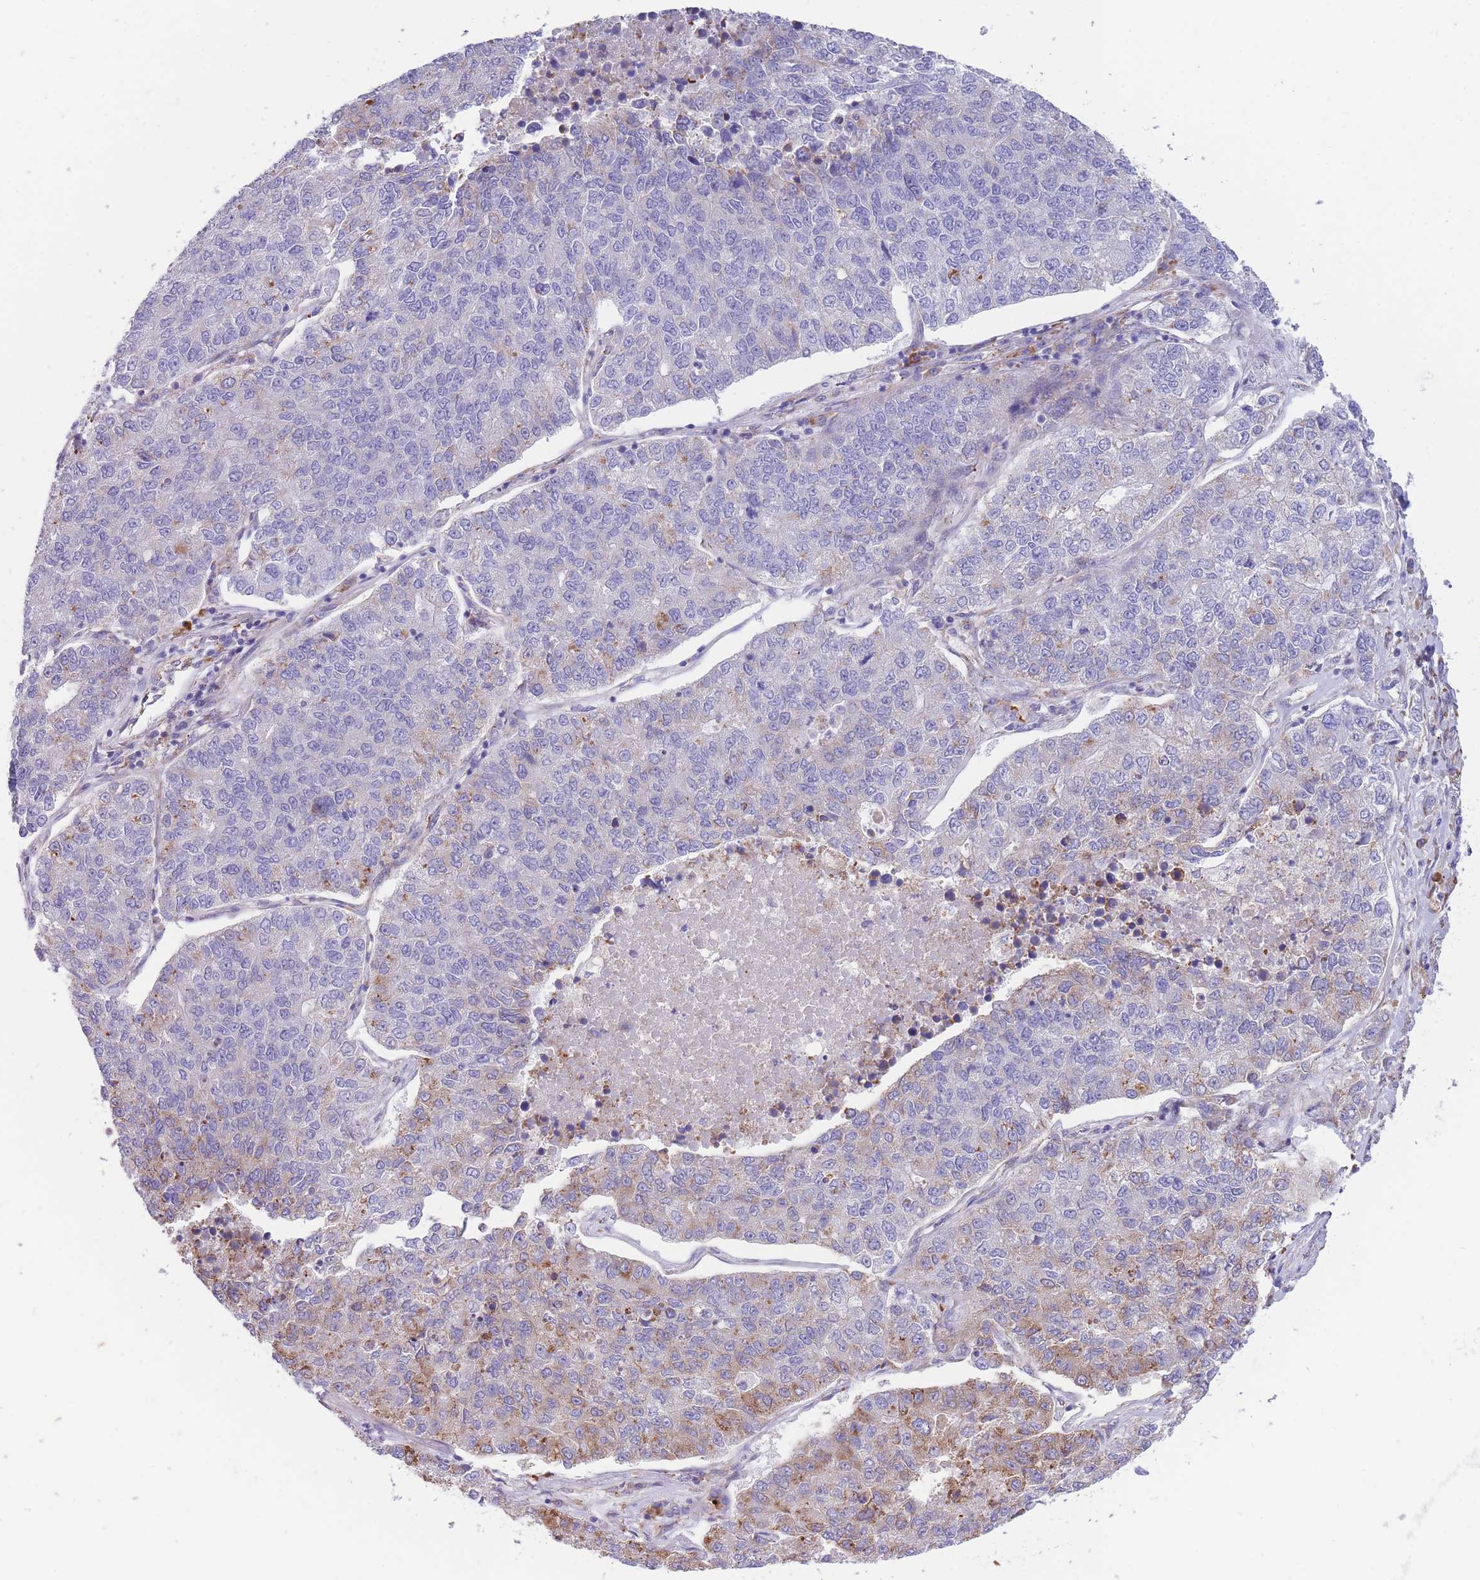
{"staining": {"intensity": "negative", "quantity": "none", "location": "none"}, "tissue": "lung cancer", "cell_type": "Tumor cells", "image_type": "cancer", "snomed": [{"axis": "morphology", "description": "Adenocarcinoma, NOS"}, {"axis": "topography", "description": "Lung"}], "caption": "Tumor cells are negative for brown protein staining in adenocarcinoma (lung).", "gene": "DET1", "patient": {"sex": "male", "age": 49}}